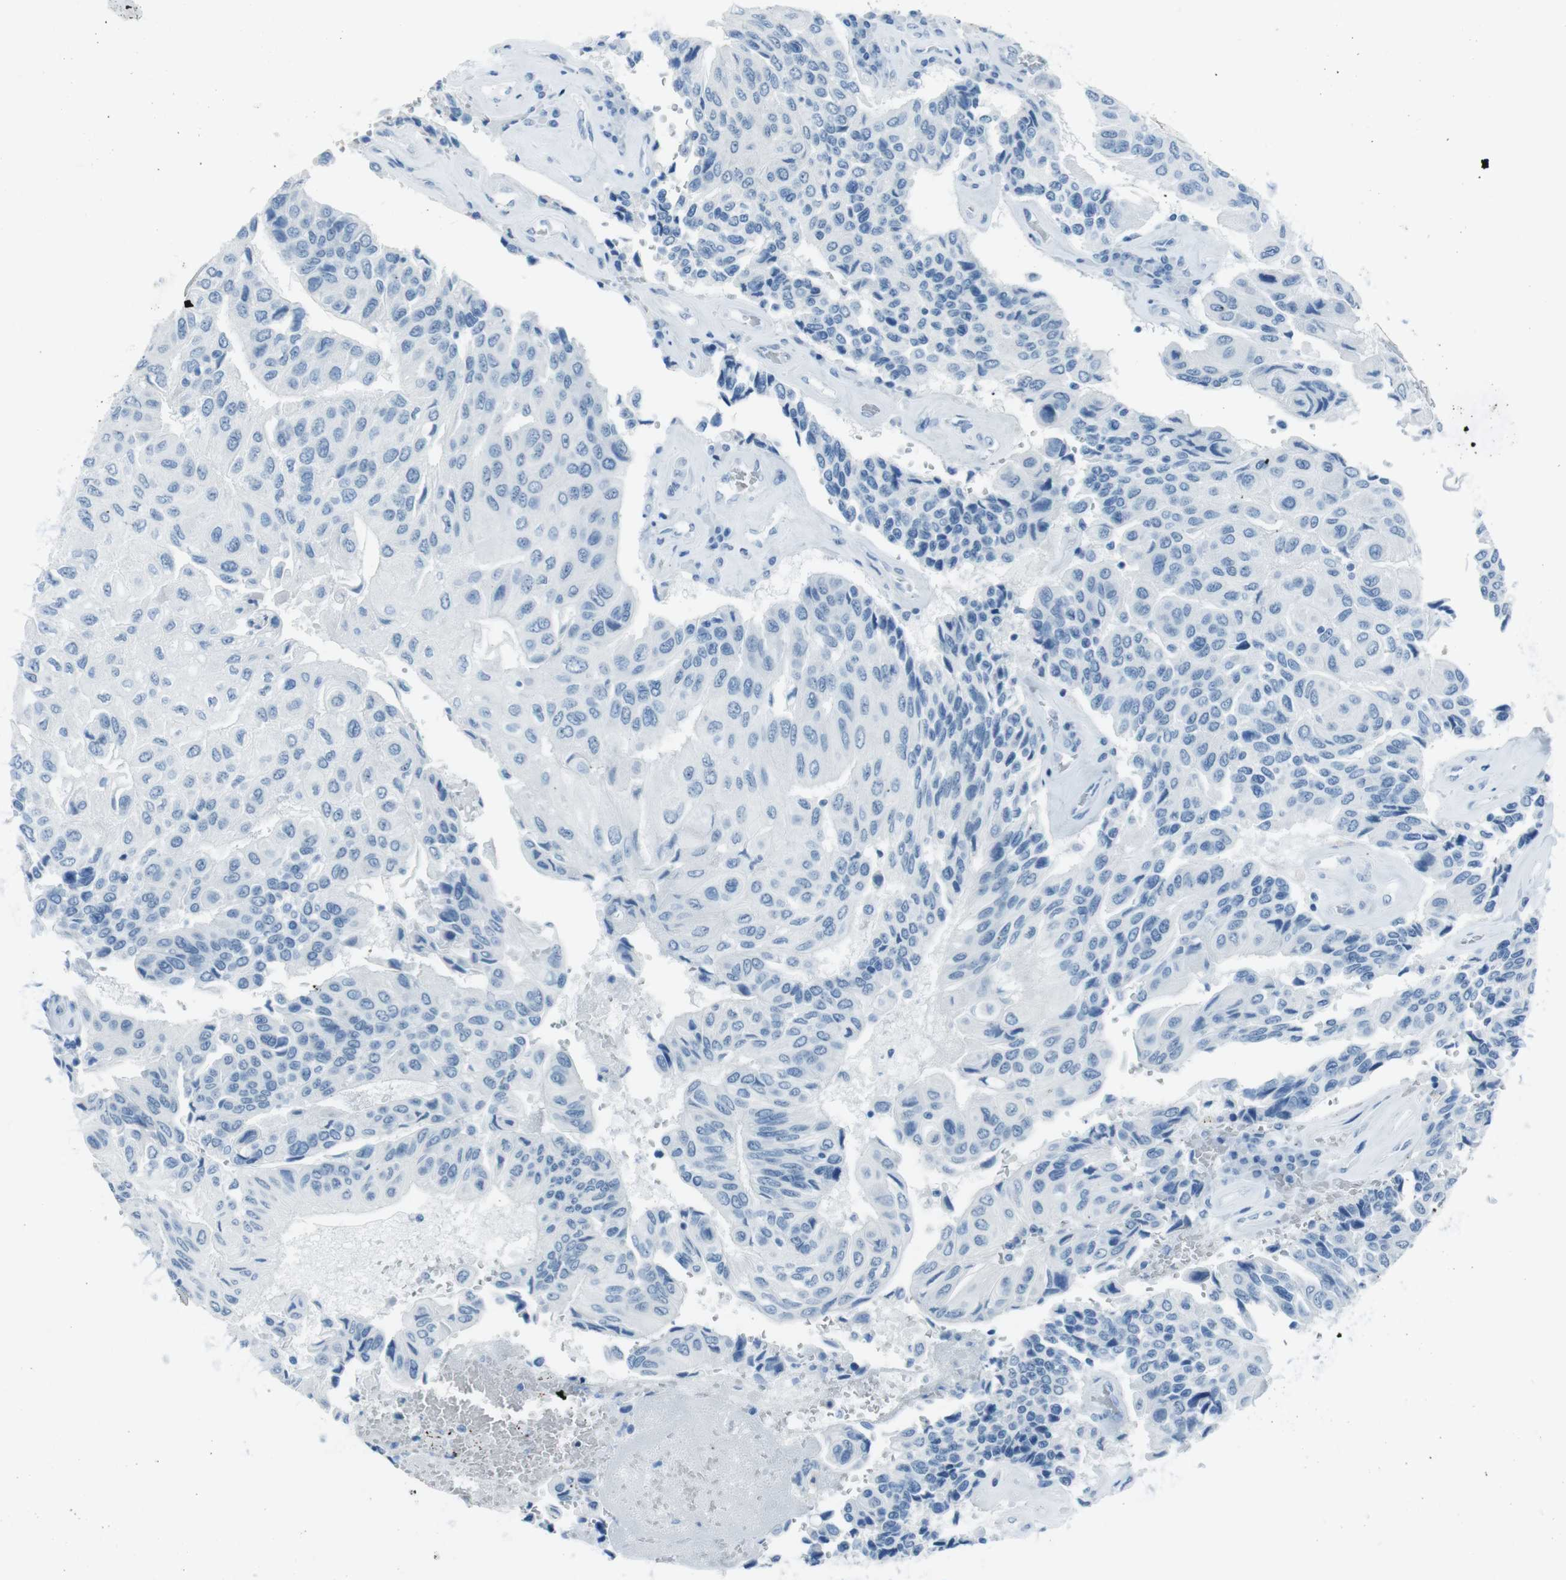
{"staining": {"intensity": "negative", "quantity": "none", "location": "none"}, "tissue": "urothelial cancer", "cell_type": "Tumor cells", "image_type": "cancer", "snomed": [{"axis": "morphology", "description": "Urothelial carcinoma, High grade"}, {"axis": "topography", "description": "Urinary bladder"}], "caption": "DAB (3,3'-diaminobenzidine) immunohistochemical staining of human high-grade urothelial carcinoma shows no significant staining in tumor cells.", "gene": "TMEM207", "patient": {"sex": "female", "age": 85}}